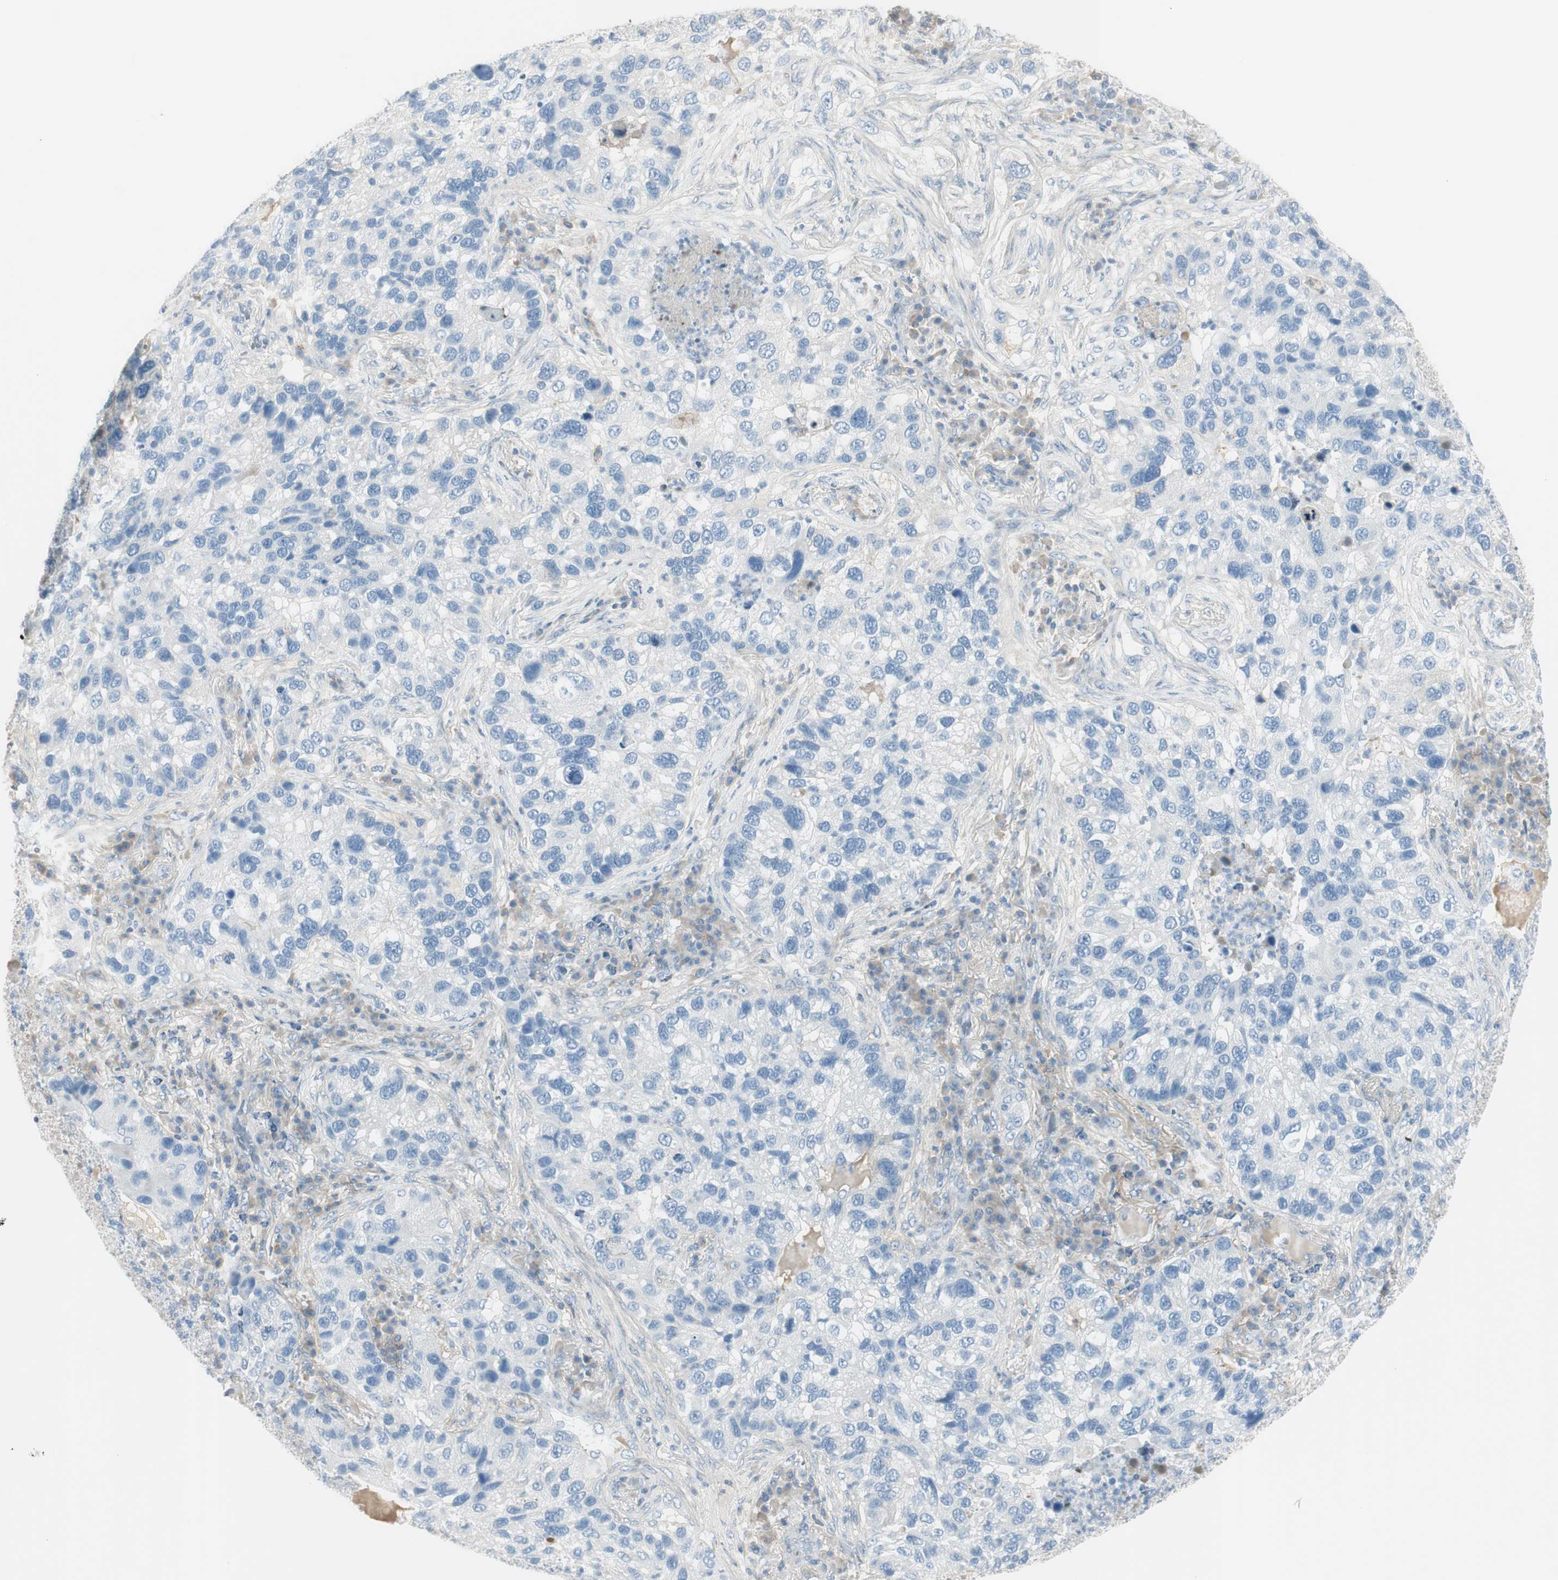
{"staining": {"intensity": "negative", "quantity": "none", "location": "none"}, "tissue": "lung cancer", "cell_type": "Tumor cells", "image_type": "cancer", "snomed": [{"axis": "morphology", "description": "Normal tissue, NOS"}, {"axis": "morphology", "description": "Adenocarcinoma, NOS"}, {"axis": "topography", "description": "Bronchus"}, {"axis": "topography", "description": "Lung"}], "caption": "Tumor cells are negative for brown protein staining in adenocarcinoma (lung).", "gene": "CACNA2D1", "patient": {"sex": "male", "age": 54}}